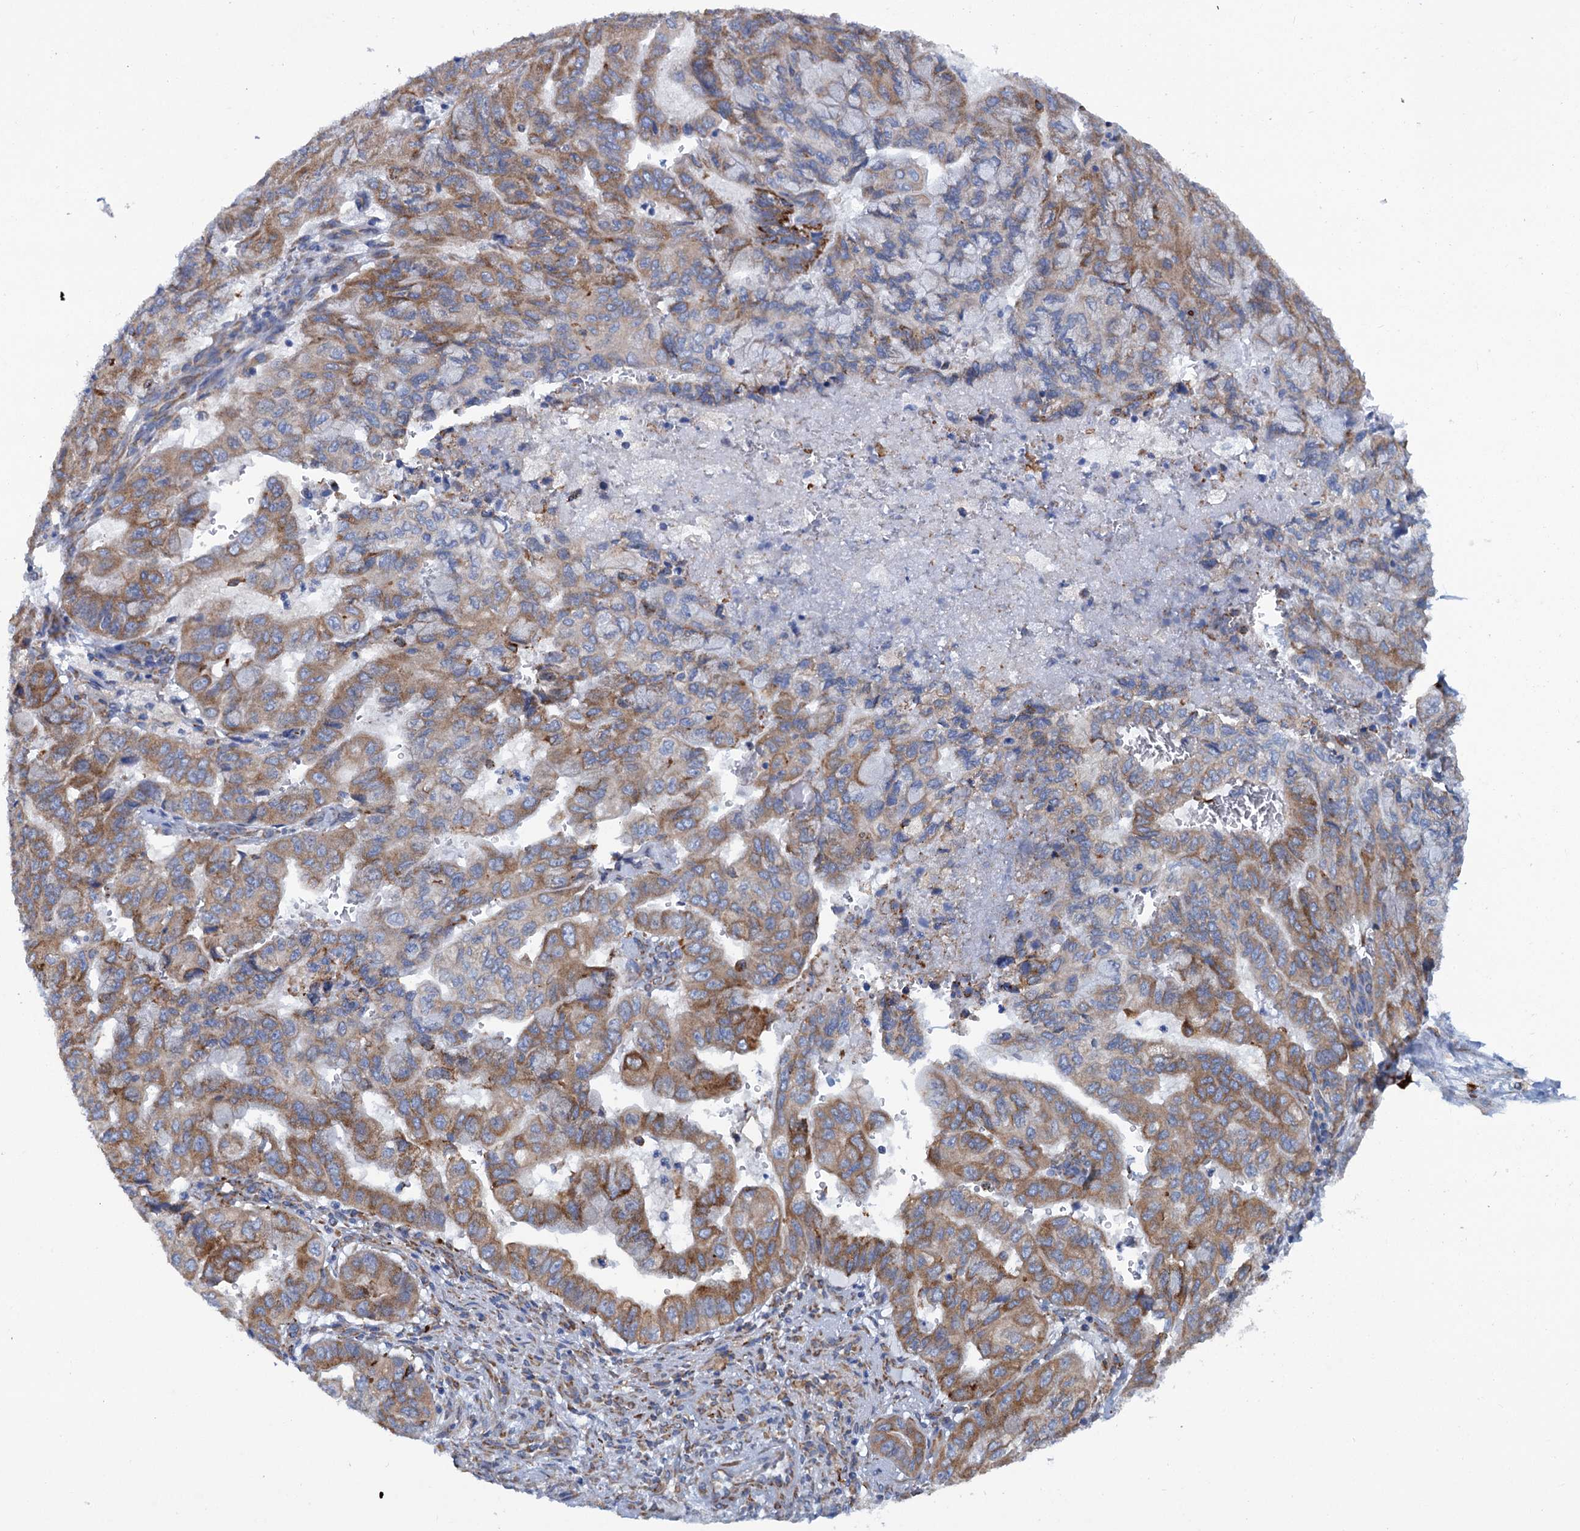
{"staining": {"intensity": "moderate", "quantity": ">75%", "location": "cytoplasmic/membranous"}, "tissue": "pancreatic cancer", "cell_type": "Tumor cells", "image_type": "cancer", "snomed": [{"axis": "morphology", "description": "Adenocarcinoma, NOS"}, {"axis": "topography", "description": "Pancreas"}], "caption": "DAB (3,3'-diaminobenzidine) immunohistochemical staining of human pancreatic cancer exhibits moderate cytoplasmic/membranous protein positivity in approximately >75% of tumor cells.", "gene": "SHE", "patient": {"sex": "male", "age": 51}}